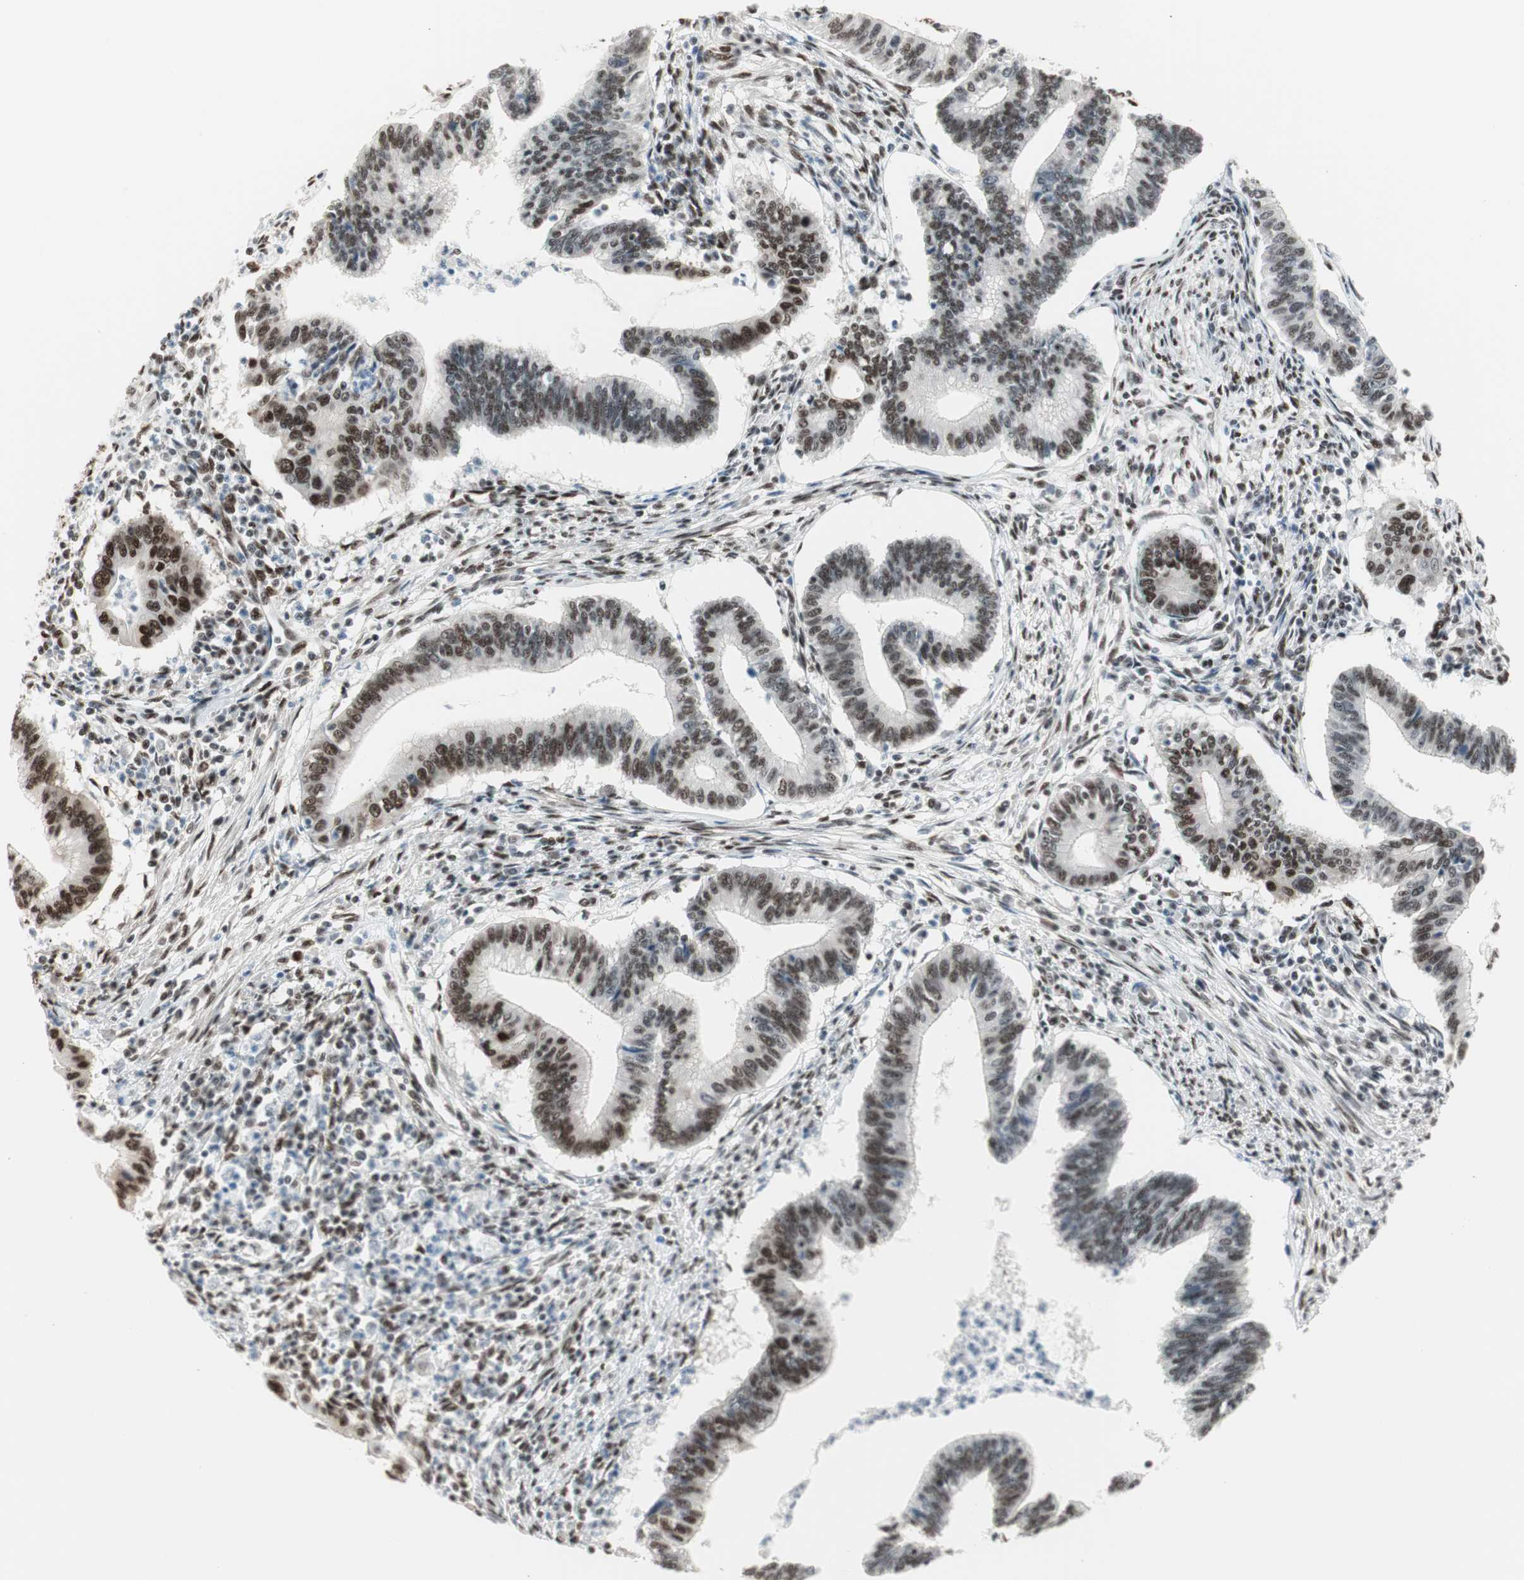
{"staining": {"intensity": "moderate", "quantity": ">75%", "location": "nuclear"}, "tissue": "cervical cancer", "cell_type": "Tumor cells", "image_type": "cancer", "snomed": [{"axis": "morphology", "description": "Adenocarcinoma, NOS"}, {"axis": "topography", "description": "Cervix"}], "caption": "A photomicrograph showing moderate nuclear staining in approximately >75% of tumor cells in cervical adenocarcinoma, as visualized by brown immunohistochemical staining.", "gene": "HEXIM1", "patient": {"sex": "female", "age": 36}}